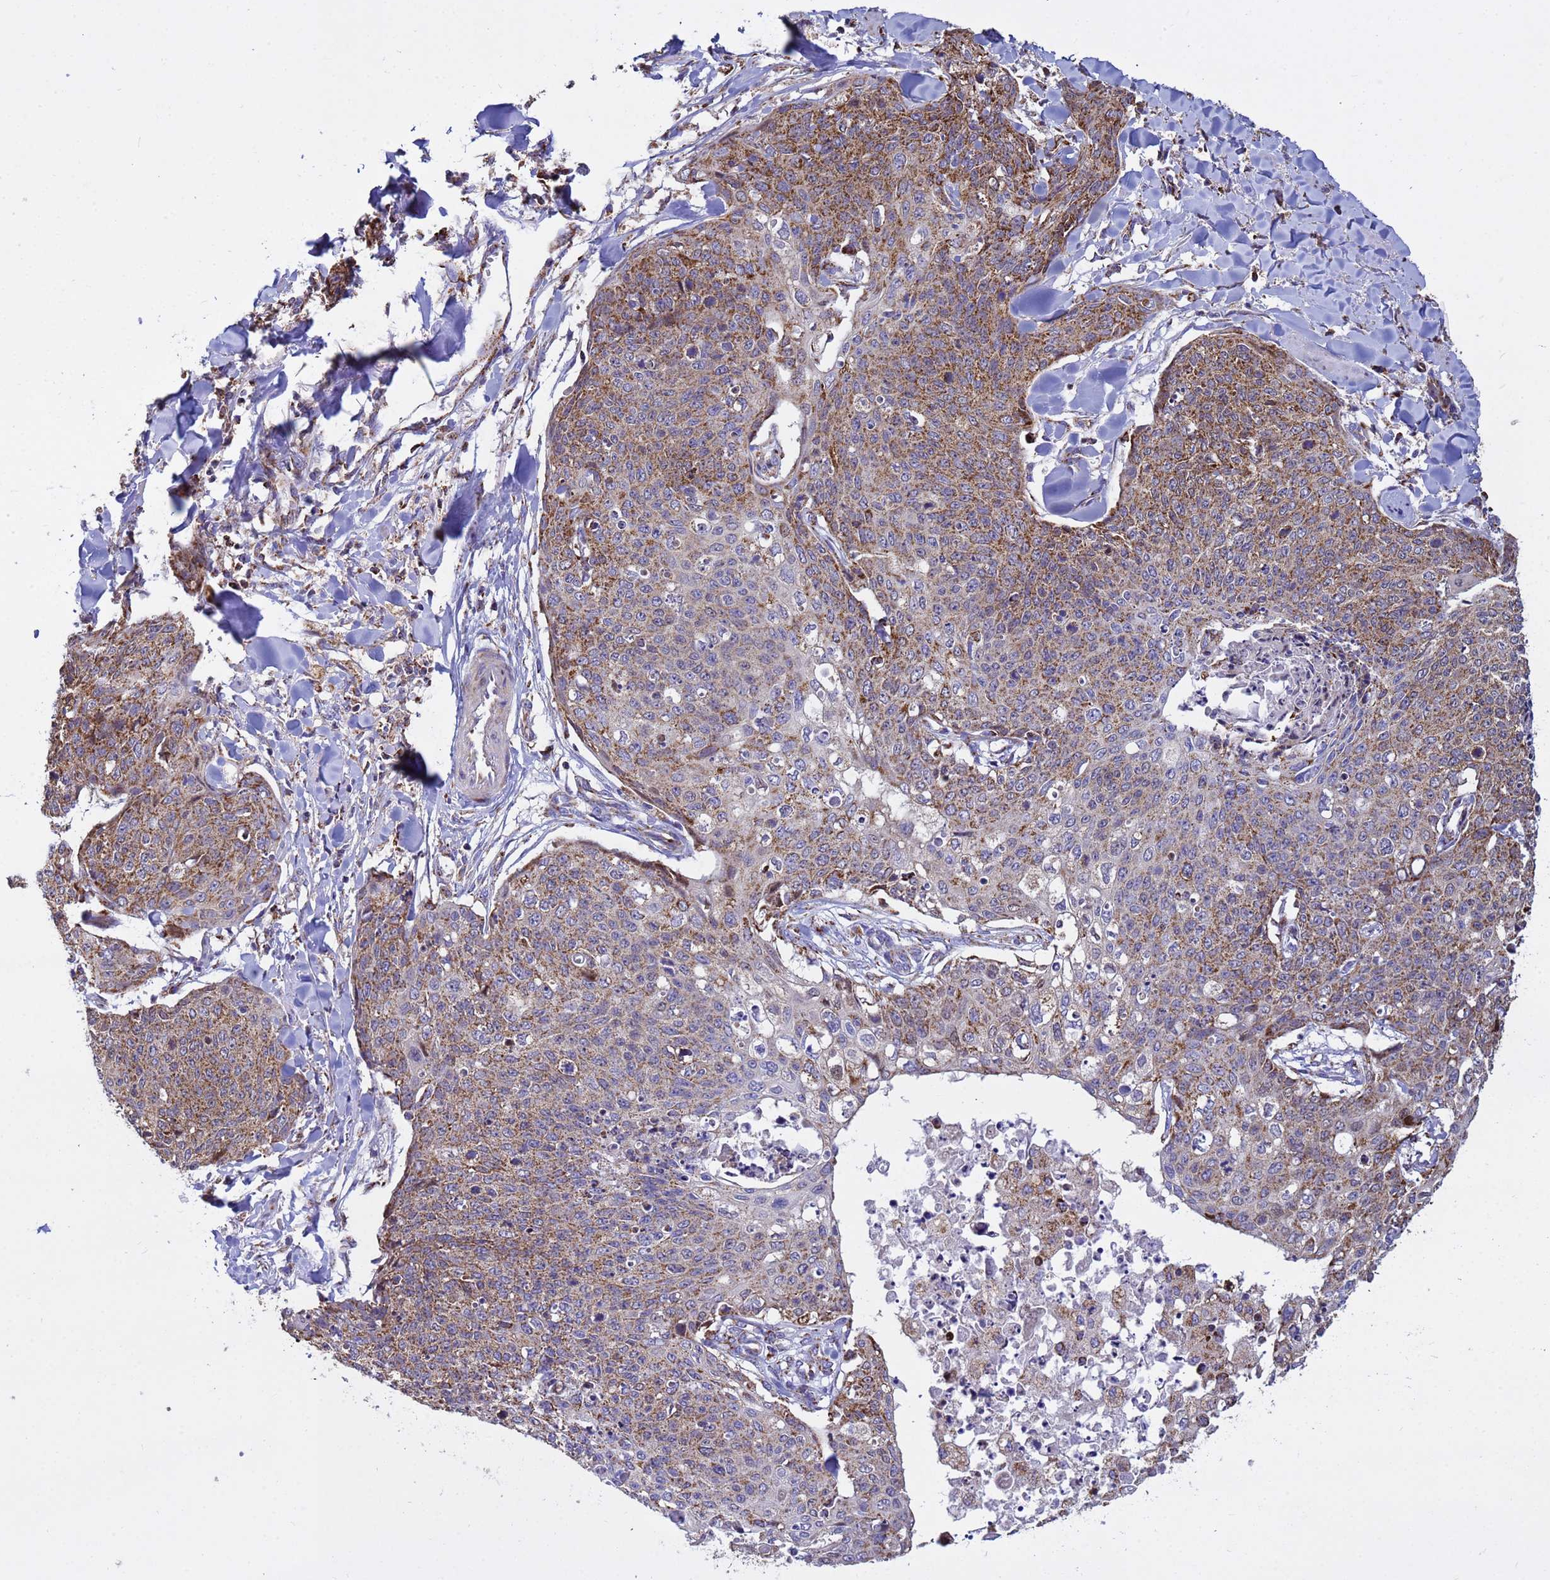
{"staining": {"intensity": "moderate", "quantity": ">75%", "location": "cytoplasmic/membranous"}, "tissue": "skin cancer", "cell_type": "Tumor cells", "image_type": "cancer", "snomed": [{"axis": "morphology", "description": "Squamous cell carcinoma, NOS"}, {"axis": "topography", "description": "Skin"}, {"axis": "topography", "description": "Vulva"}], "caption": "The photomicrograph shows immunohistochemical staining of squamous cell carcinoma (skin). There is moderate cytoplasmic/membranous positivity is identified in about >75% of tumor cells.", "gene": "TUBGCP3", "patient": {"sex": "female", "age": 85}}